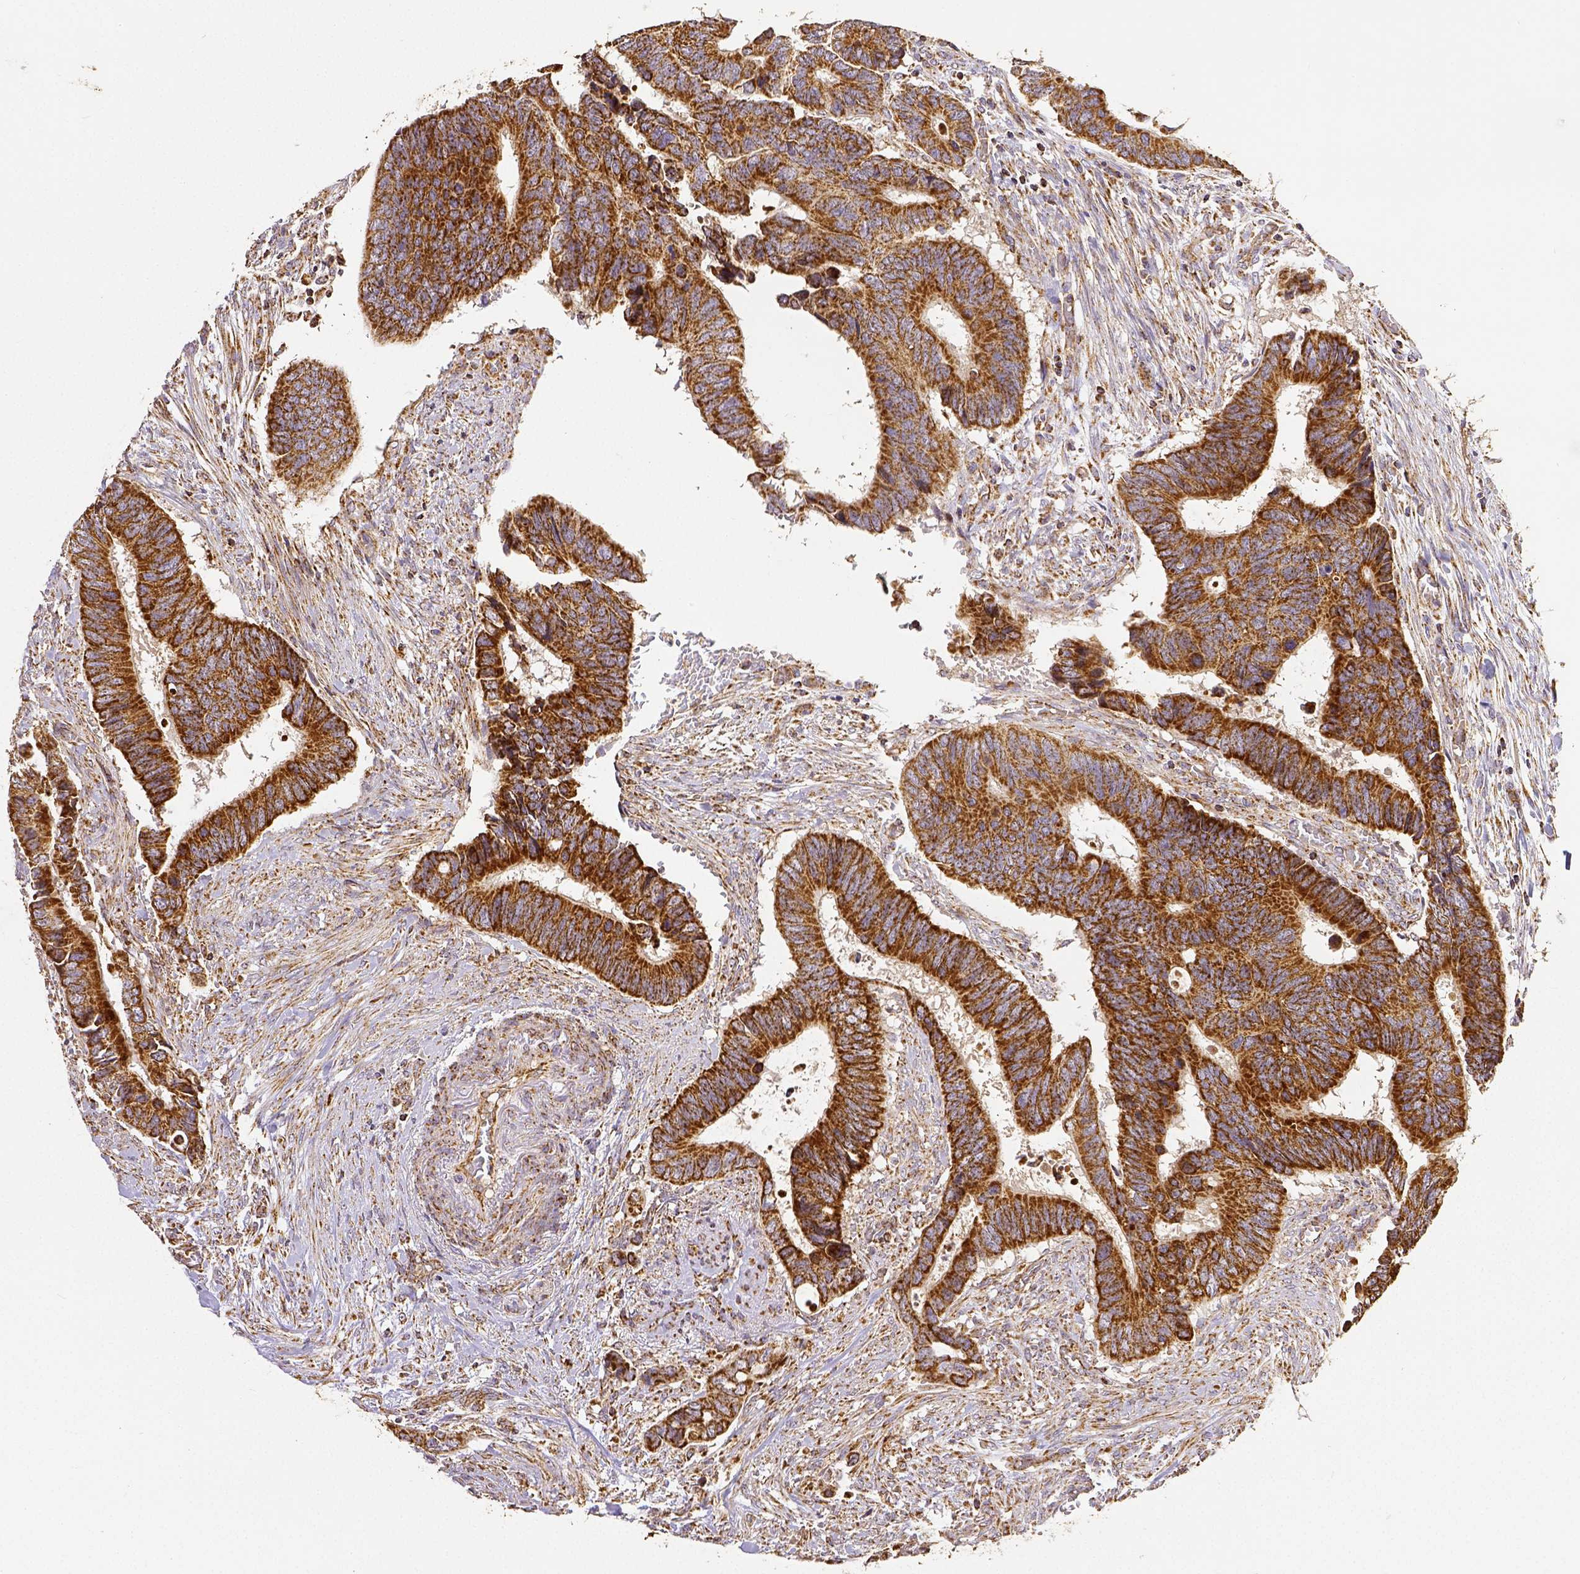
{"staining": {"intensity": "strong", "quantity": ">75%", "location": "cytoplasmic/membranous"}, "tissue": "colorectal cancer", "cell_type": "Tumor cells", "image_type": "cancer", "snomed": [{"axis": "morphology", "description": "Adenocarcinoma, NOS"}, {"axis": "topography", "description": "Colon"}], "caption": "Immunohistochemistry photomicrograph of human adenocarcinoma (colorectal) stained for a protein (brown), which displays high levels of strong cytoplasmic/membranous expression in approximately >75% of tumor cells.", "gene": "SDHB", "patient": {"sex": "male", "age": 49}}